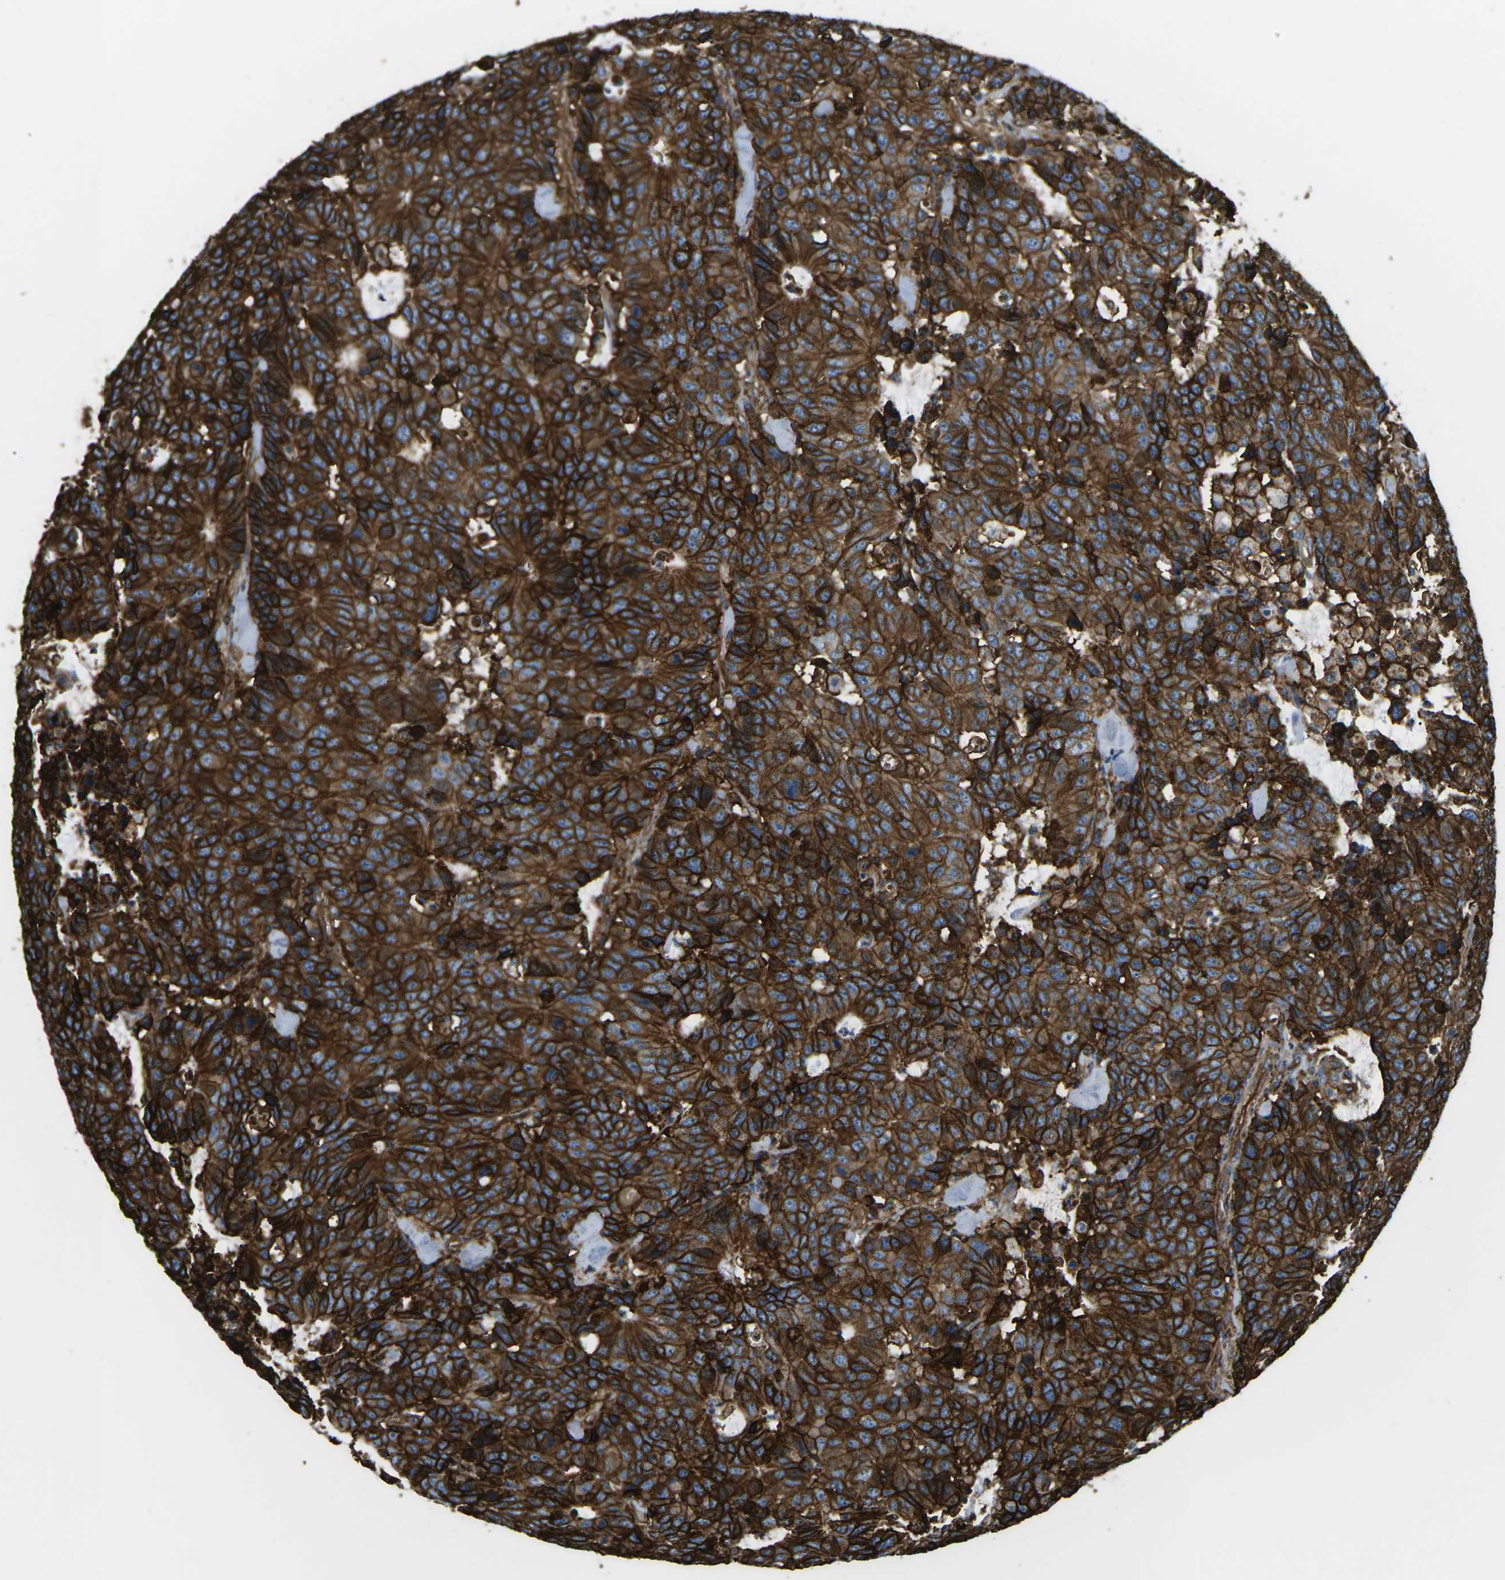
{"staining": {"intensity": "strong", "quantity": ">75%", "location": "cytoplasmic/membranous"}, "tissue": "colorectal cancer", "cell_type": "Tumor cells", "image_type": "cancer", "snomed": [{"axis": "morphology", "description": "Adenocarcinoma, NOS"}, {"axis": "topography", "description": "Colon"}], "caption": "This is an image of immunohistochemistry (IHC) staining of adenocarcinoma (colorectal), which shows strong expression in the cytoplasmic/membranous of tumor cells.", "gene": "HLA-B", "patient": {"sex": "female", "age": 86}}